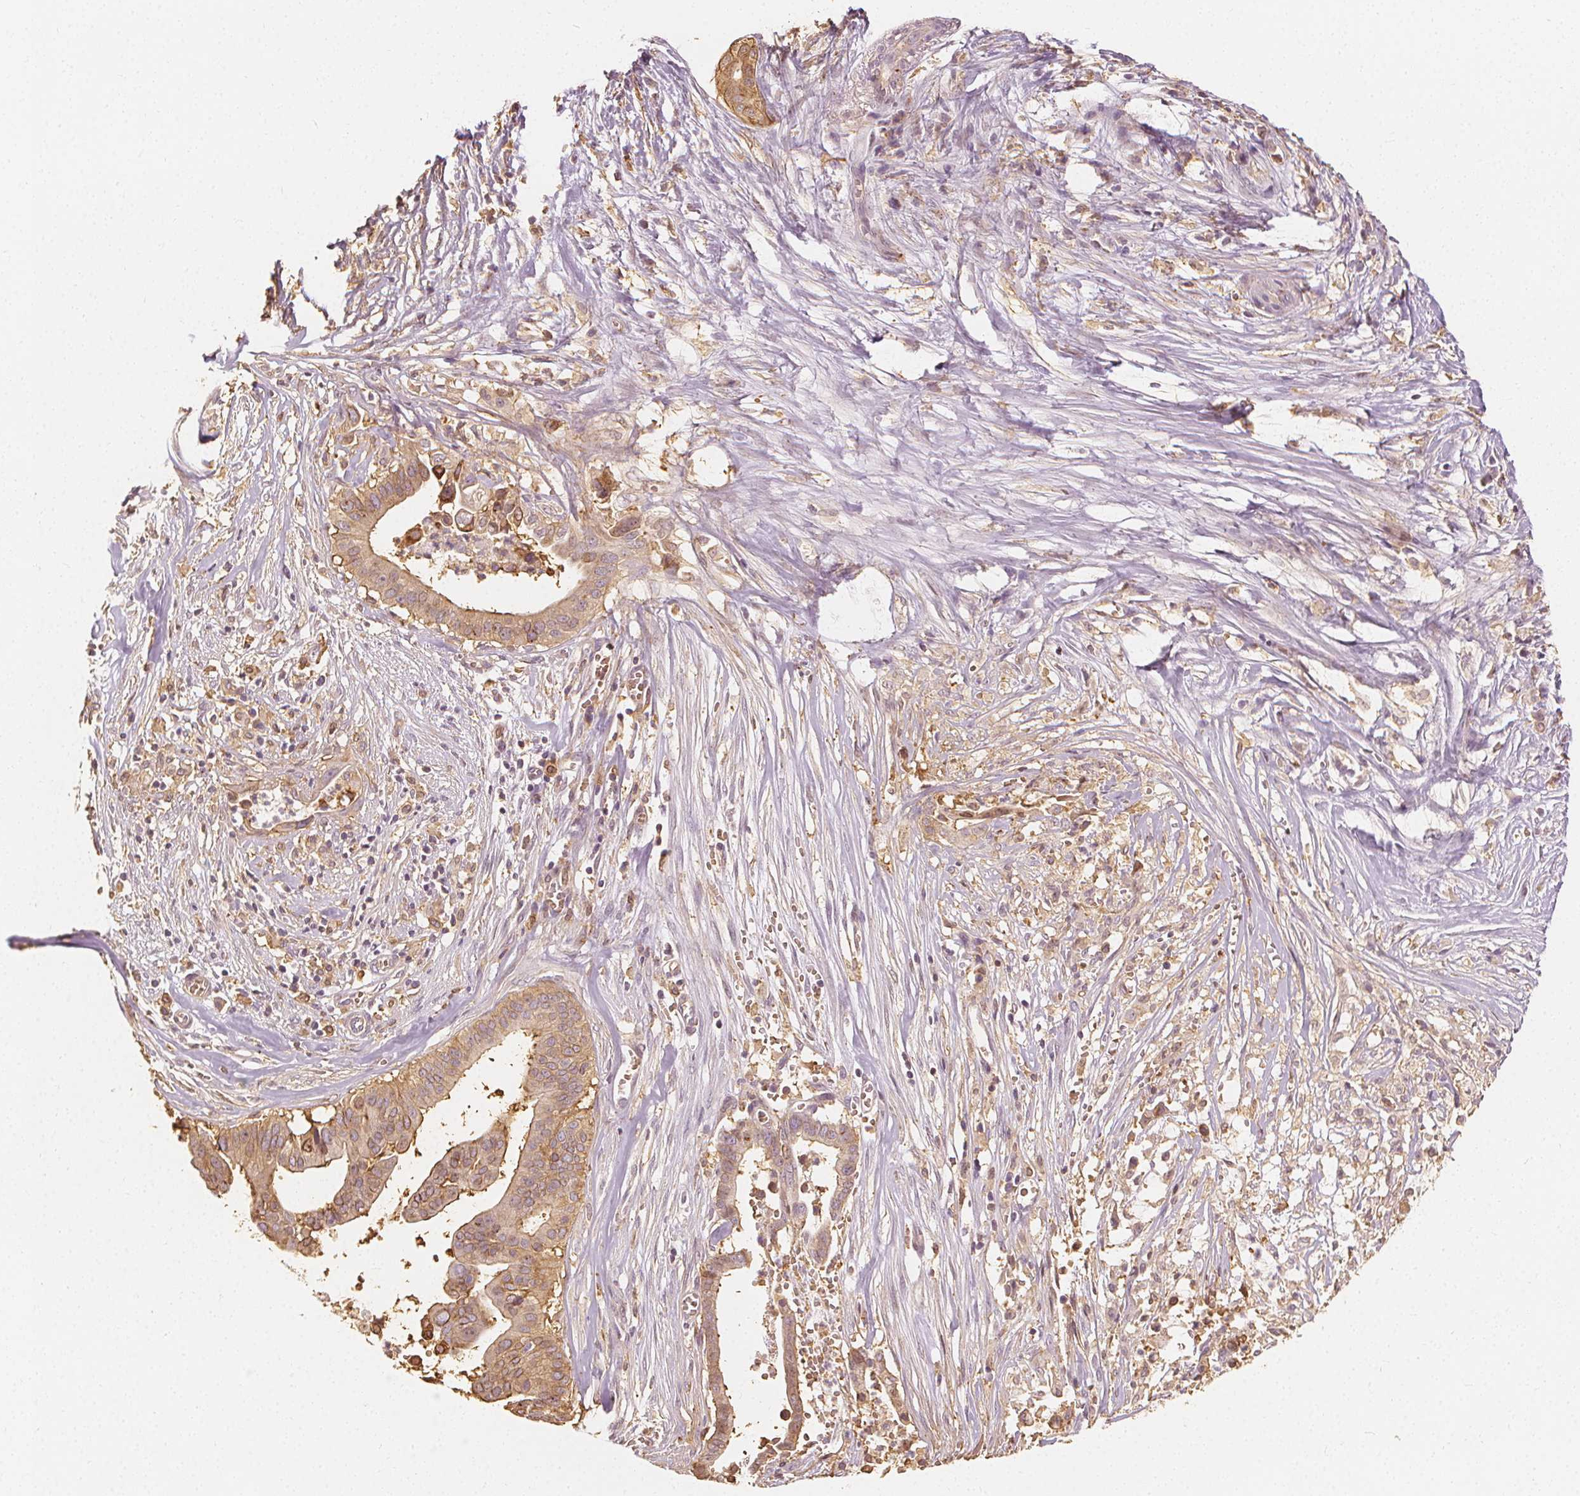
{"staining": {"intensity": "weak", "quantity": "25%-75%", "location": "cytoplasmic/membranous"}, "tissue": "pancreatic cancer", "cell_type": "Tumor cells", "image_type": "cancer", "snomed": [{"axis": "morphology", "description": "Adenocarcinoma, NOS"}, {"axis": "topography", "description": "Pancreas"}], "caption": "Protein analysis of pancreatic cancer (adenocarcinoma) tissue reveals weak cytoplasmic/membranous staining in approximately 25%-75% of tumor cells. (brown staining indicates protein expression, while blue staining denotes nuclei).", "gene": "ARHGAP26", "patient": {"sex": "male", "age": 61}}